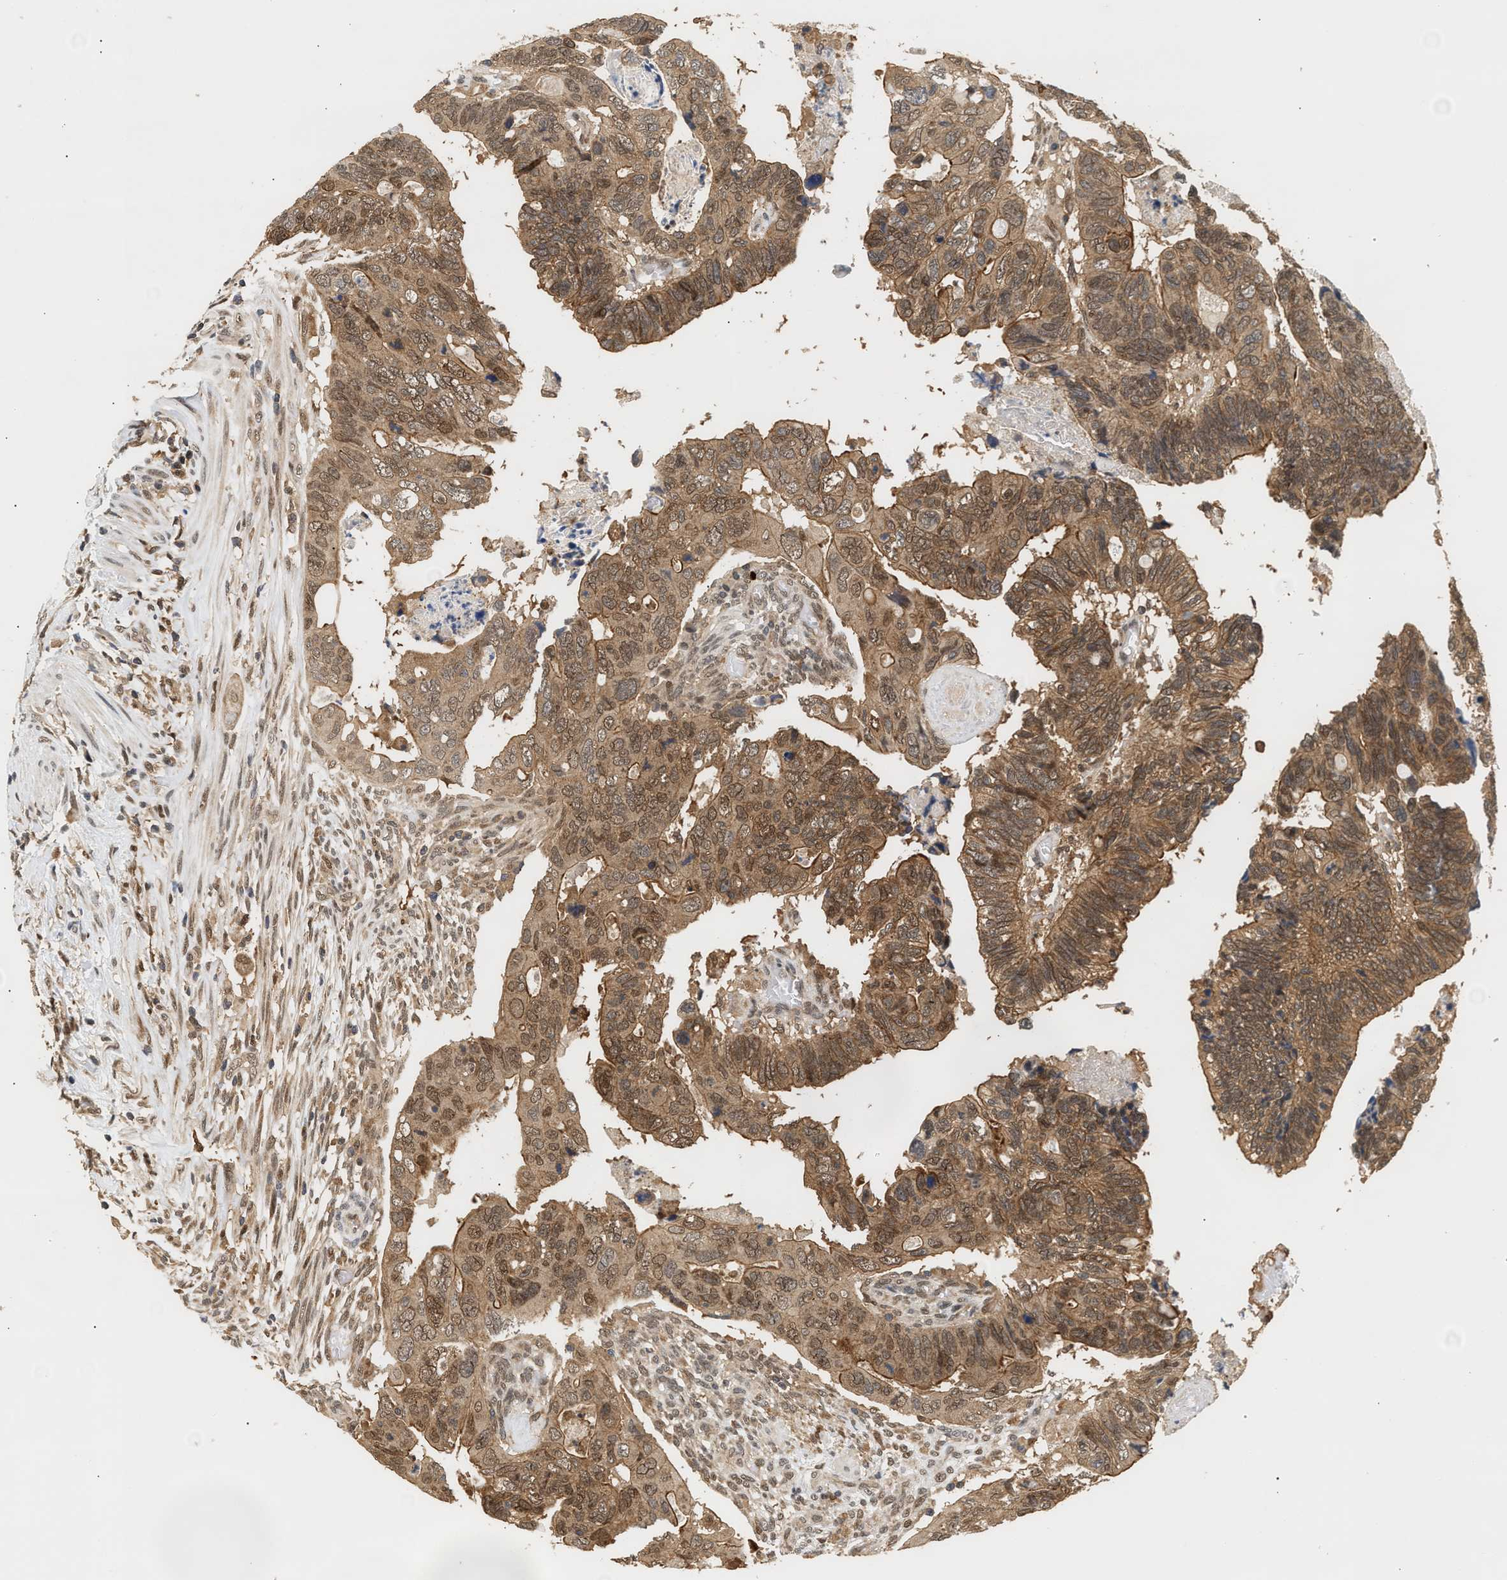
{"staining": {"intensity": "moderate", "quantity": ">75%", "location": "cytoplasmic/membranous,nuclear"}, "tissue": "colorectal cancer", "cell_type": "Tumor cells", "image_type": "cancer", "snomed": [{"axis": "morphology", "description": "Adenocarcinoma, NOS"}, {"axis": "topography", "description": "Rectum"}], "caption": "An IHC photomicrograph of neoplastic tissue is shown. Protein staining in brown labels moderate cytoplasmic/membranous and nuclear positivity in adenocarcinoma (colorectal) within tumor cells.", "gene": "ABHD5", "patient": {"sex": "male", "age": 53}}